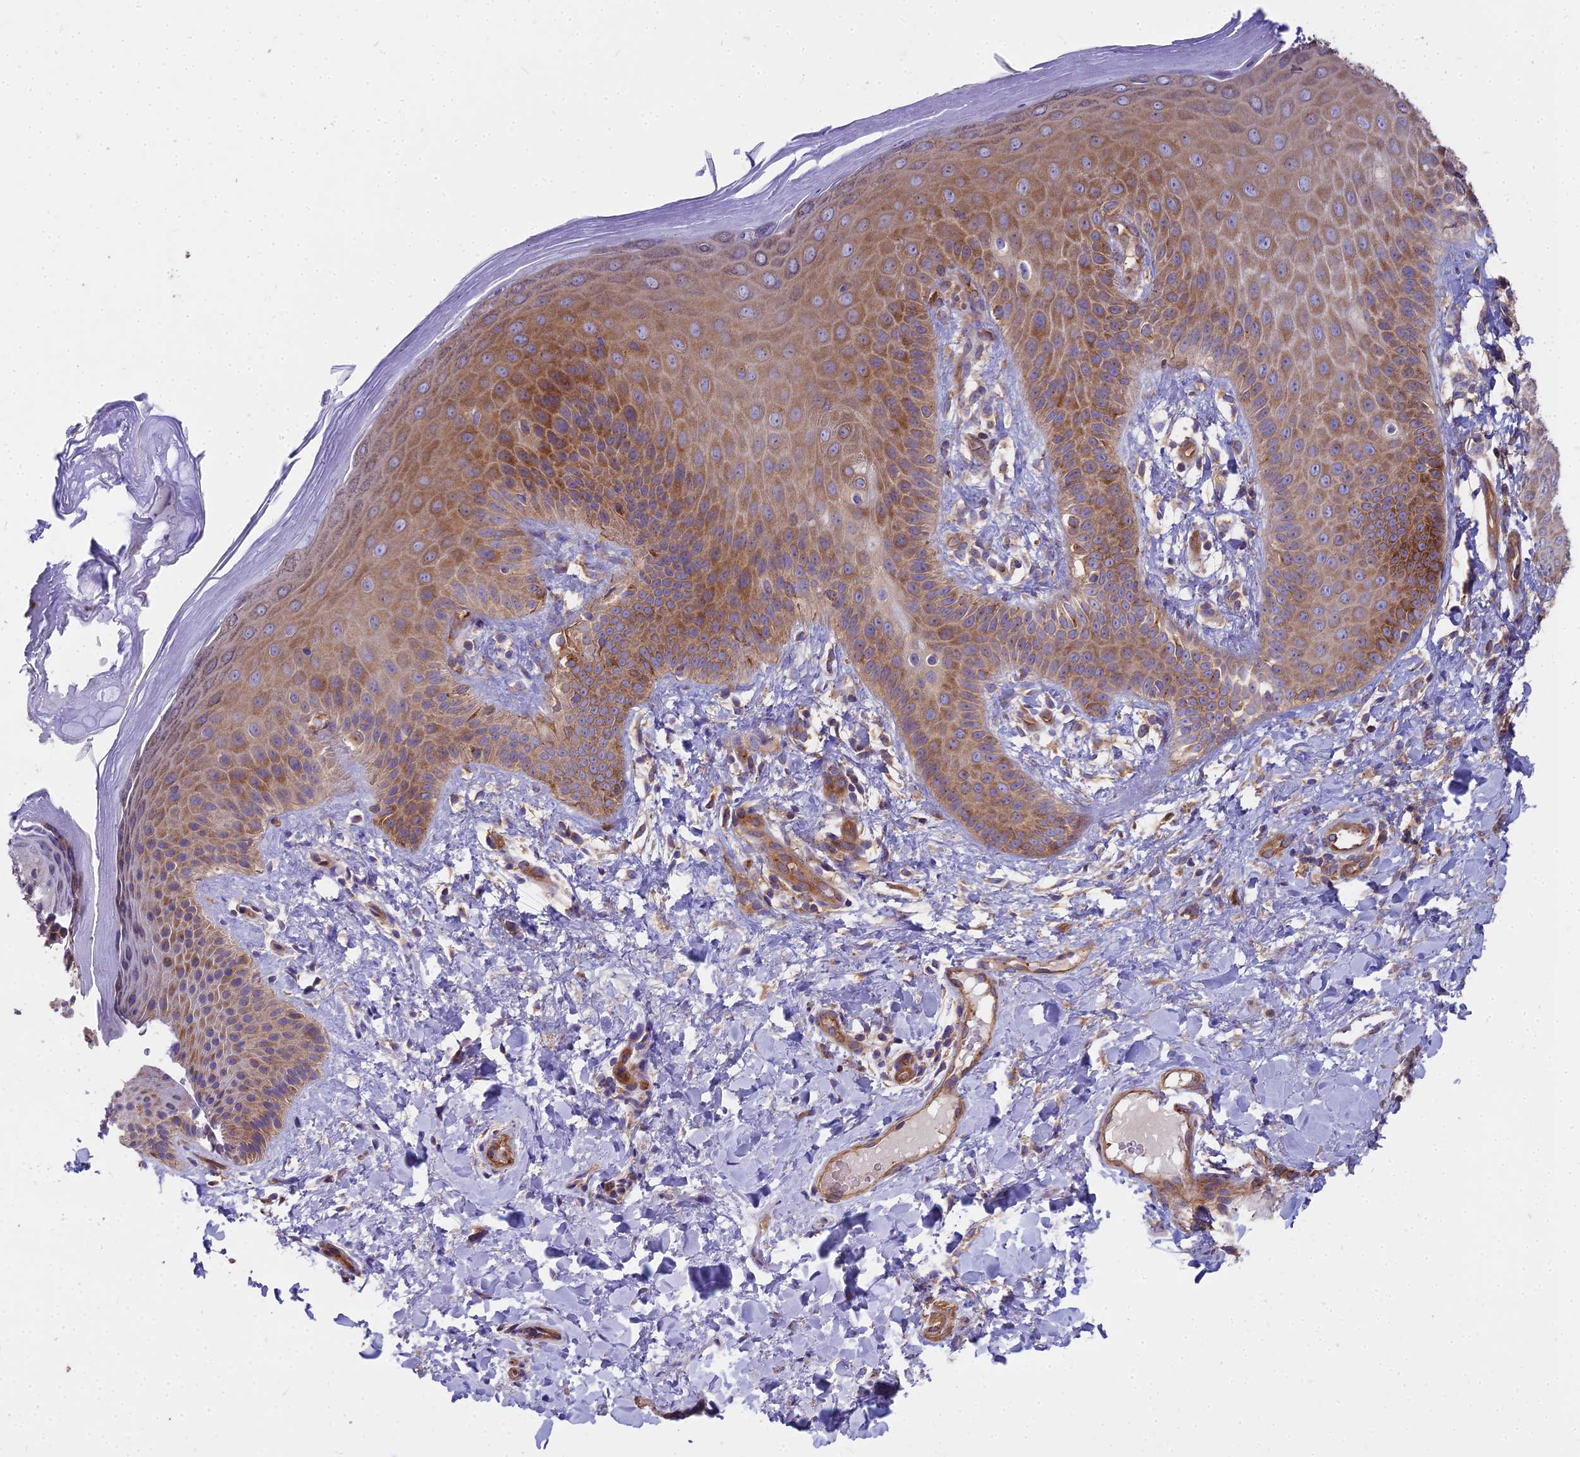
{"staining": {"intensity": "moderate", "quantity": ">75%", "location": "cytoplasmic/membranous"}, "tissue": "skin", "cell_type": "Epidermal cells", "image_type": "normal", "snomed": [{"axis": "morphology", "description": "Normal tissue, NOS"}, {"axis": "morphology", "description": "Neoplasm, malignant, NOS"}, {"axis": "topography", "description": "Anal"}], "caption": "Brown immunohistochemical staining in benign skin demonstrates moderate cytoplasmic/membranous staining in approximately >75% of epidermal cells. (Stains: DAB in brown, nuclei in blue, Microscopy: brightfield microscopy at high magnification).", "gene": "DCTN3", "patient": {"sex": "male", "age": 47}}